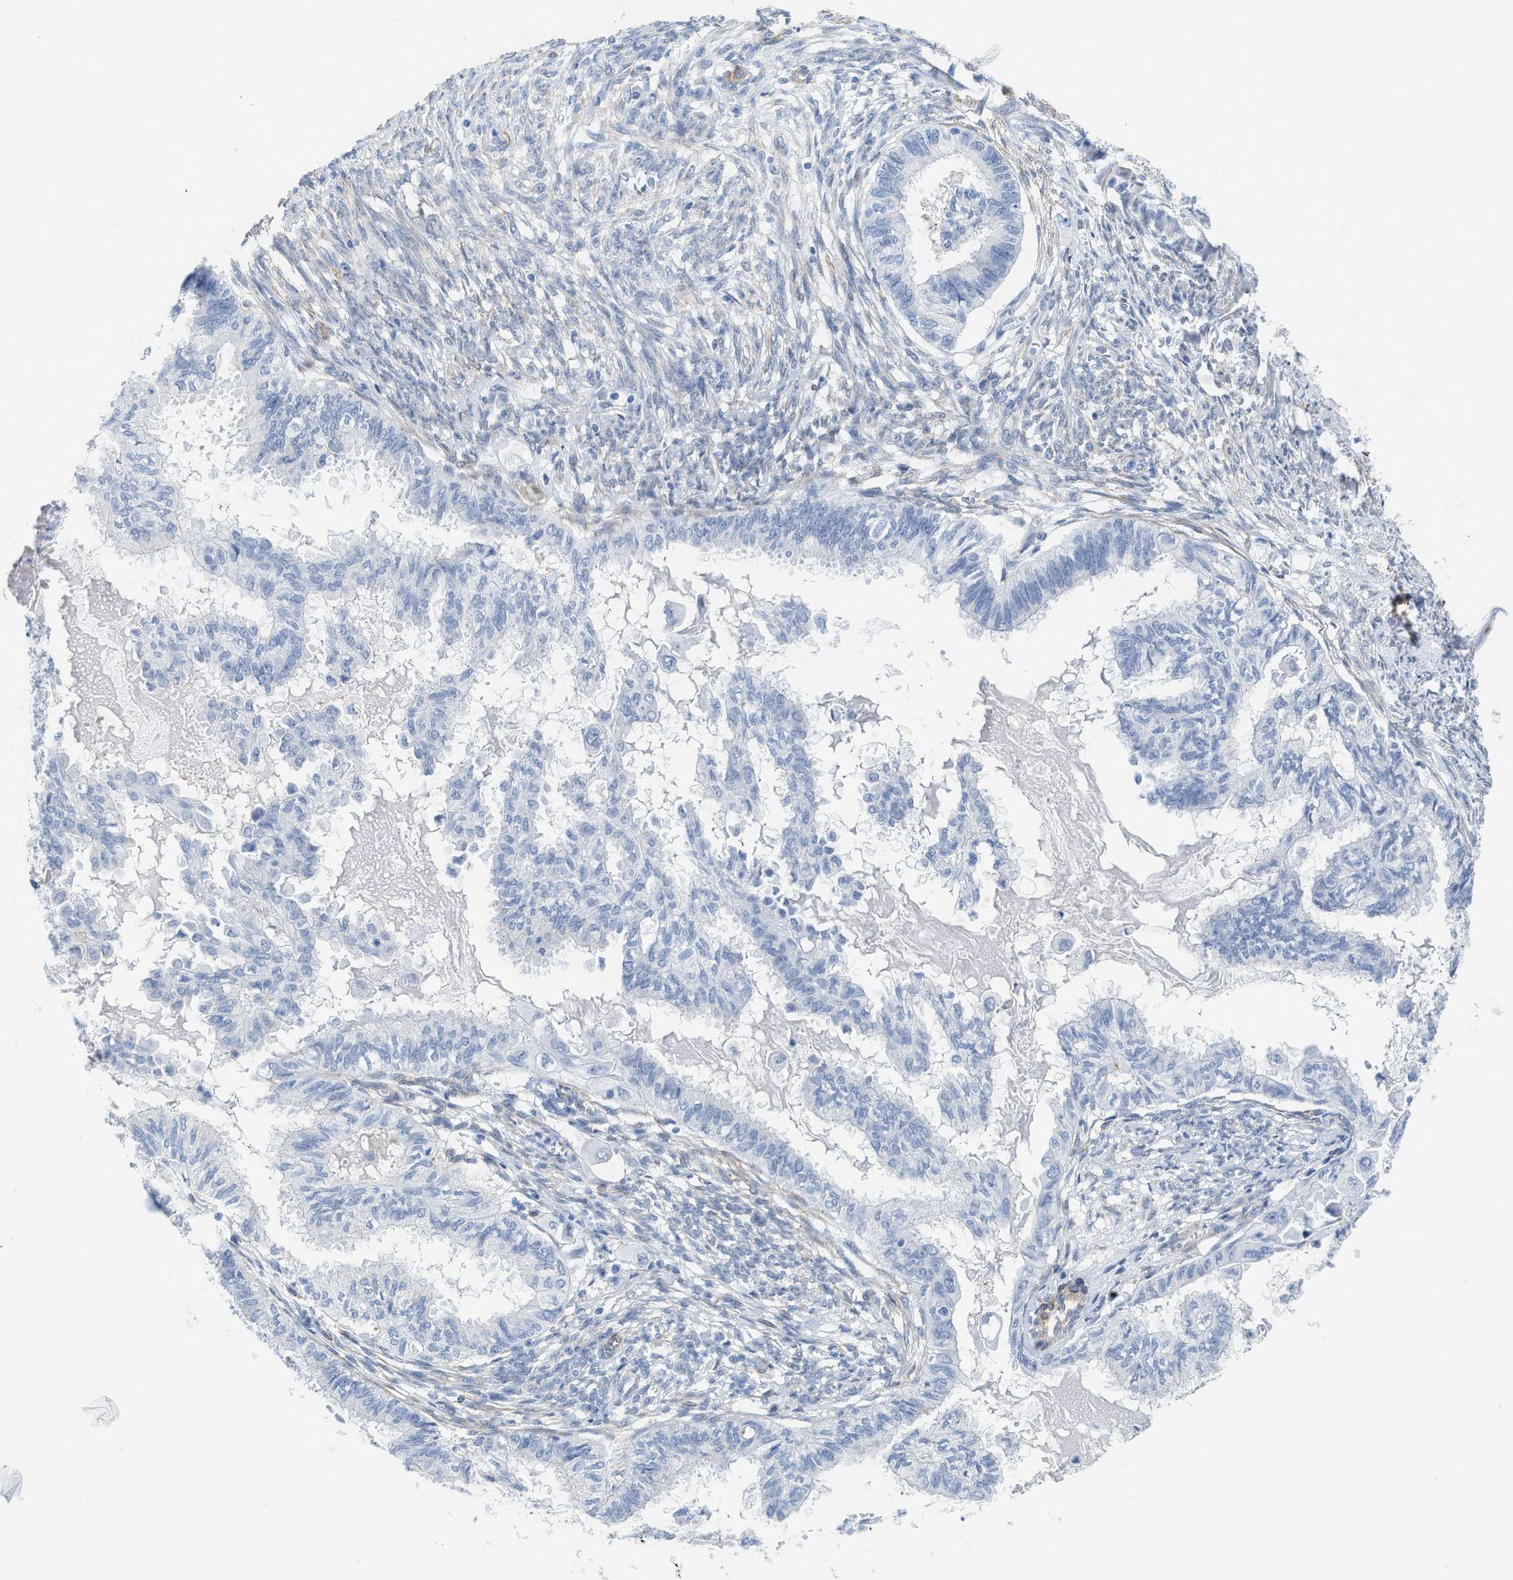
{"staining": {"intensity": "negative", "quantity": "none", "location": "none"}, "tissue": "cervical cancer", "cell_type": "Tumor cells", "image_type": "cancer", "snomed": [{"axis": "morphology", "description": "Normal tissue, NOS"}, {"axis": "morphology", "description": "Adenocarcinoma, NOS"}, {"axis": "topography", "description": "Cervix"}, {"axis": "topography", "description": "Endometrium"}], "caption": "Tumor cells show no significant expression in cervical cancer (adenocarcinoma).", "gene": "TUB", "patient": {"sex": "female", "age": 86}}